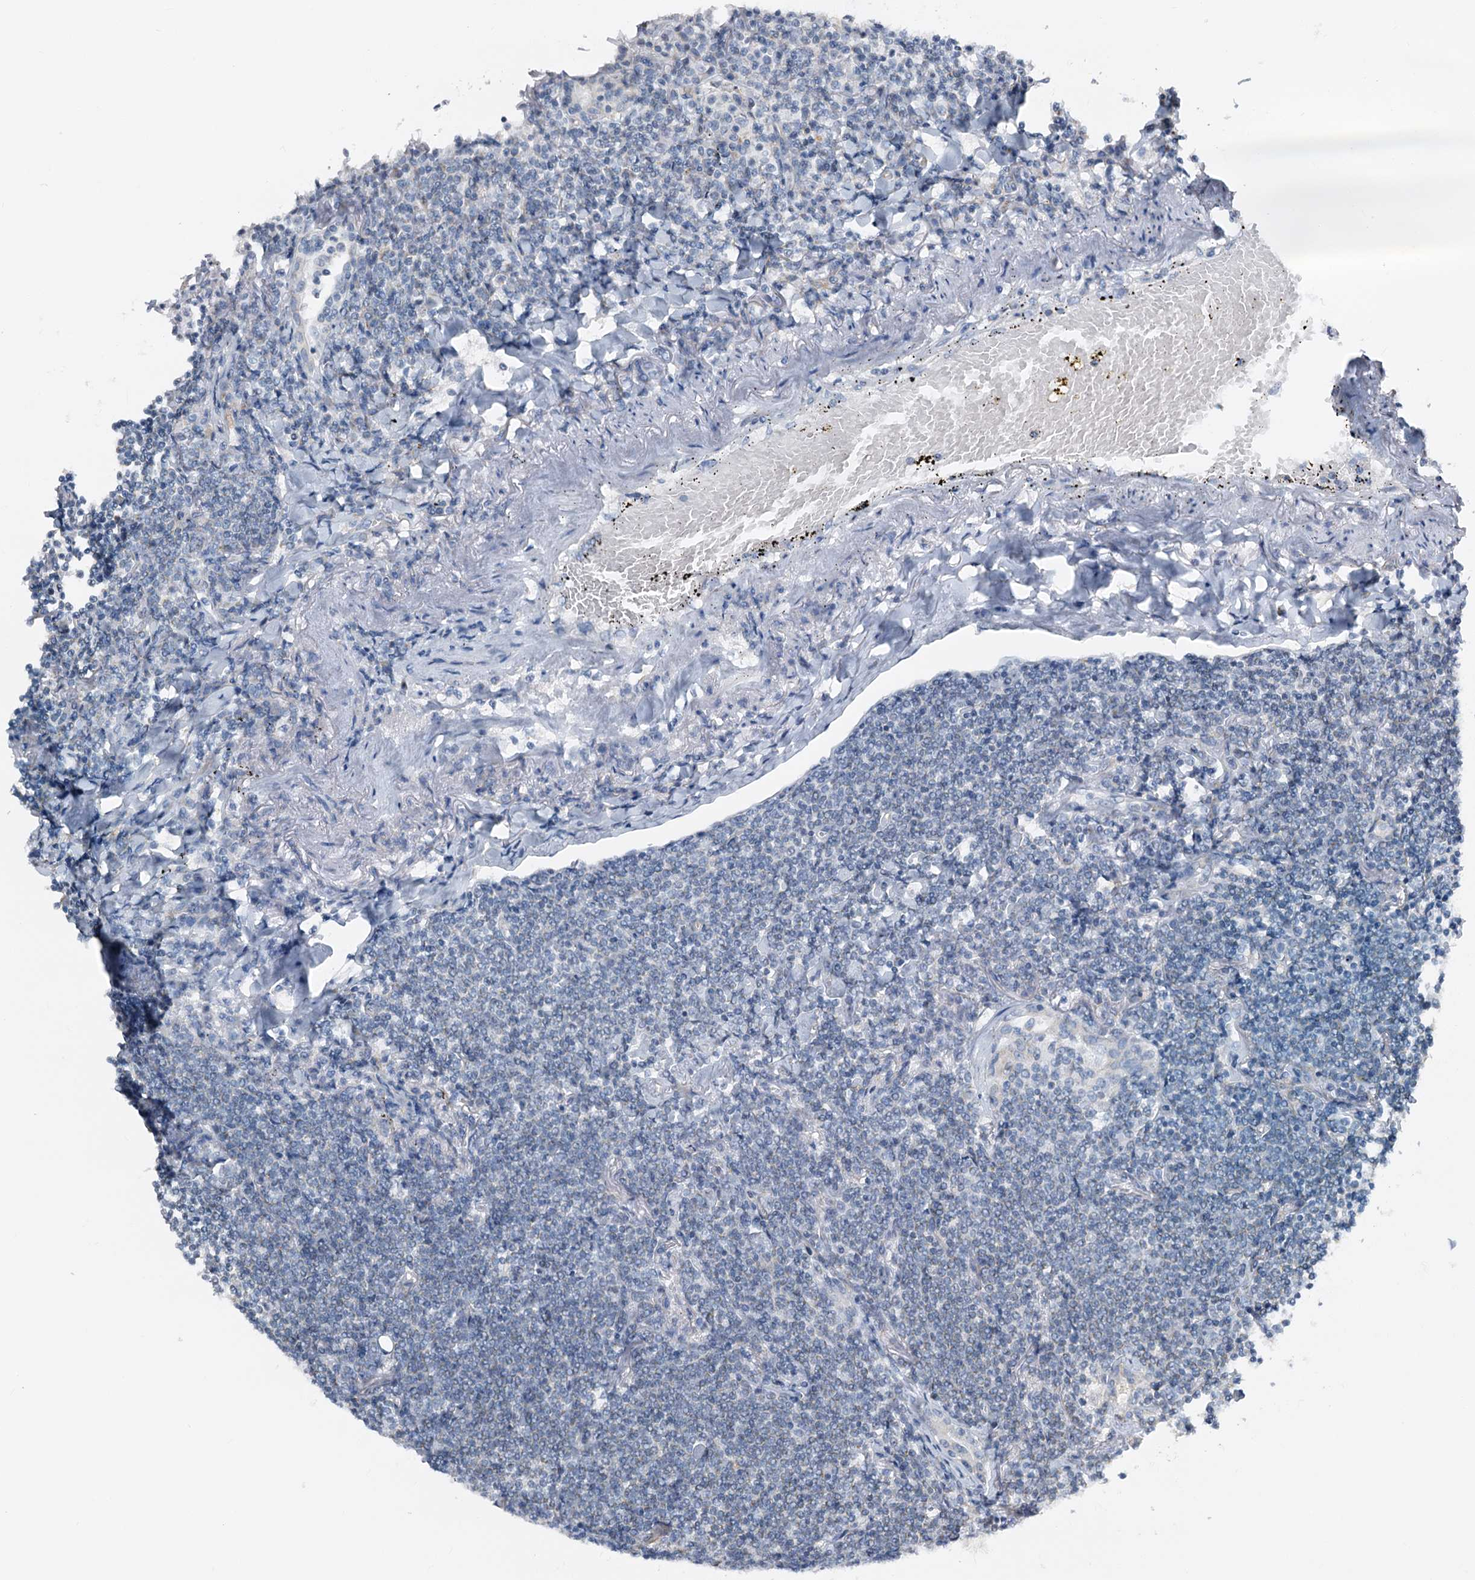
{"staining": {"intensity": "negative", "quantity": "none", "location": "none"}, "tissue": "lymphoma", "cell_type": "Tumor cells", "image_type": "cancer", "snomed": [{"axis": "morphology", "description": "Malignant lymphoma, non-Hodgkin's type, Low grade"}, {"axis": "topography", "description": "Lung"}], "caption": "IHC micrograph of neoplastic tissue: human low-grade malignant lymphoma, non-Hodgkin's type stained with DAB demonstrates no significant protein positivity in tumor cells.", "gene": "SLC1A3", "patient": {"sex": "female", "age": 71}}